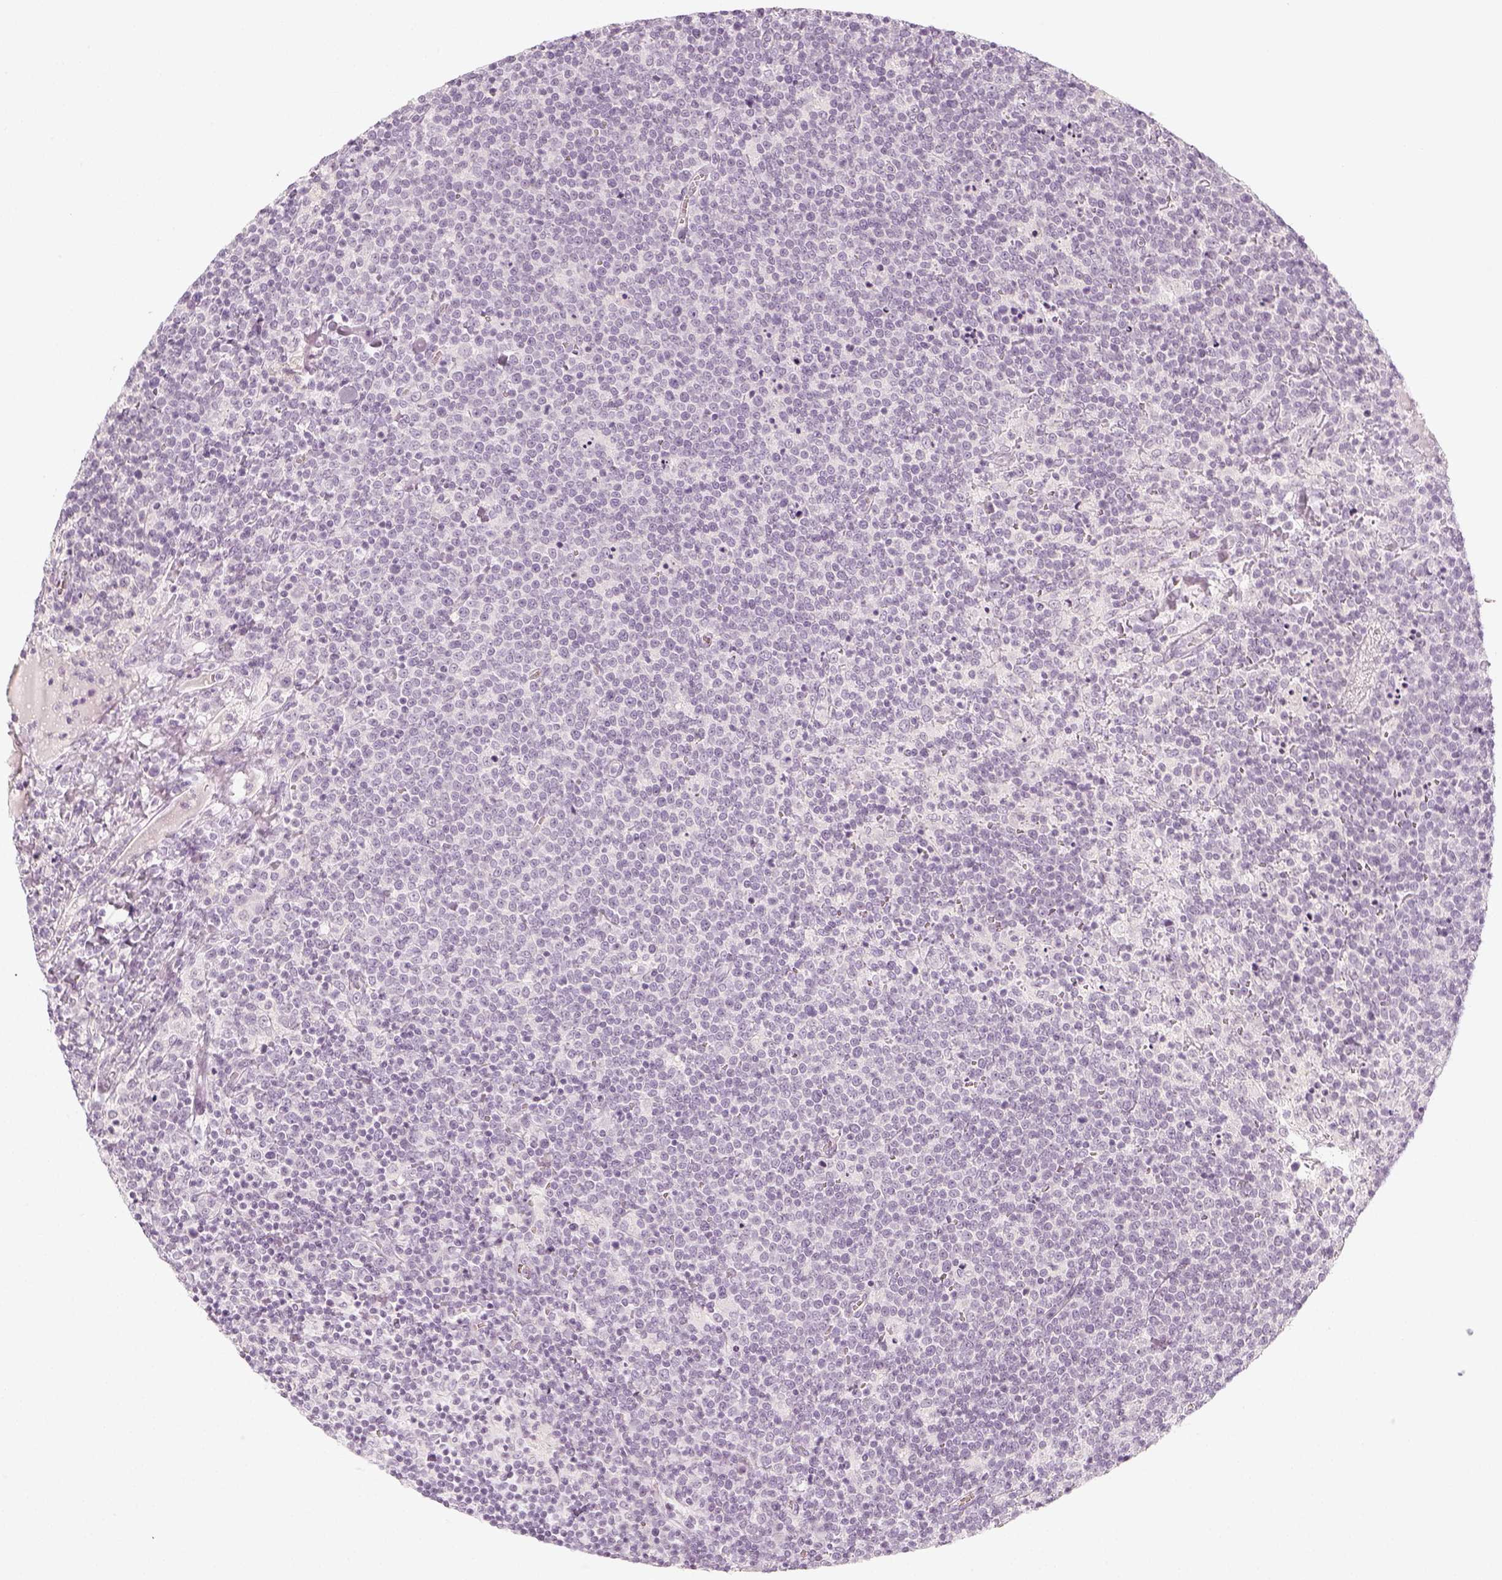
{"staining": {"intensity": "negative", "quantity": "none", "location": "none"}, "tissue": "lymphoma", "cell_type": "Tumor cells", "image_type": "cancer", "snomed": [{"axis": "morphology", "description": "Malignant lymphoma, non-Hodgkin's type, High grade"}, {"axis": "topography", "description": "Lymph node"}], "caption": "Human malignant lymphoma, non-Hodgkin's type (high-grade) stained for a protein using immunohistochemistry (IHC) demonstrates no positivity in tumor cells.", "gene": "KRT25", "patient": {"sex": "male", "age": 61}}